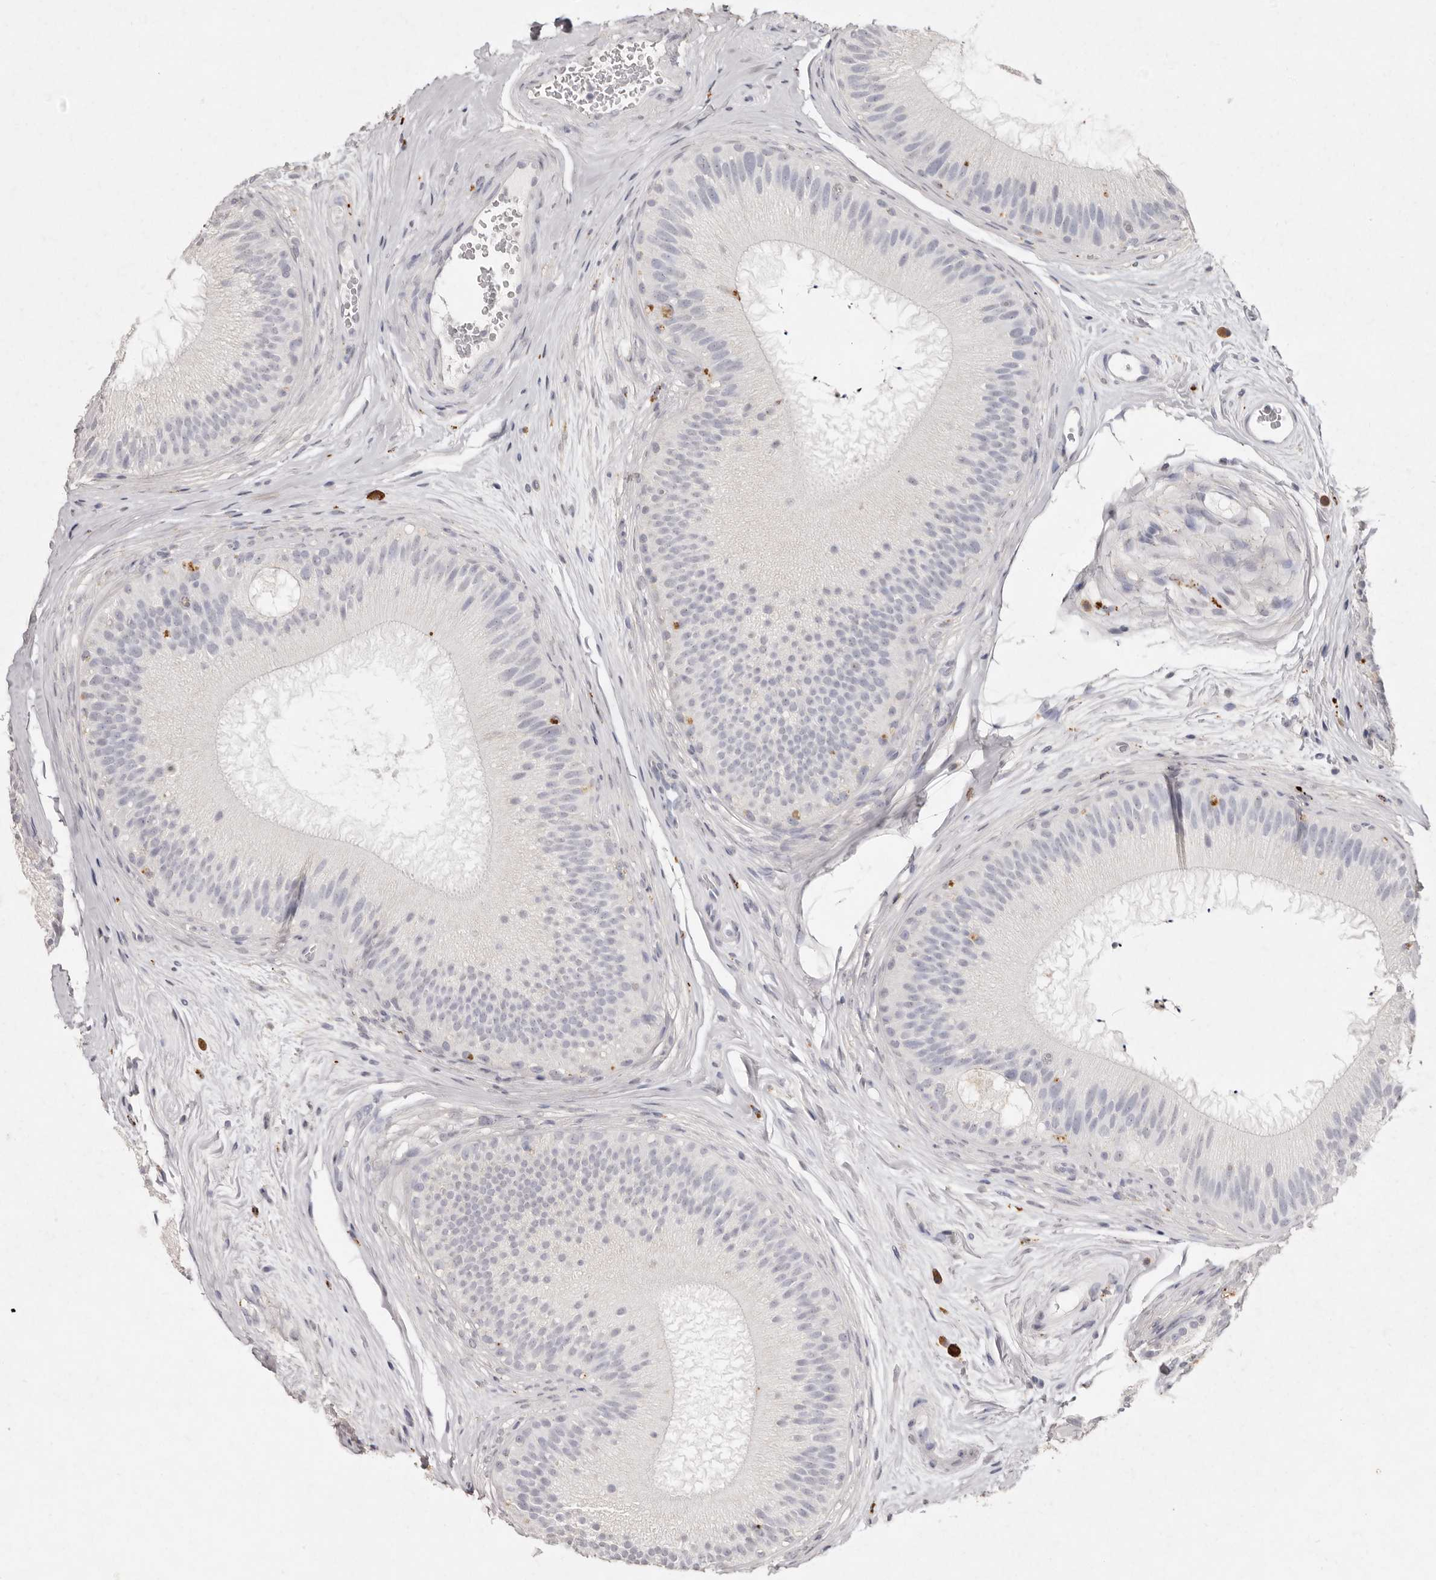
{"staining": {"intensity": "weak", "quantity": "25%-75%", "location": "cytoplasmic/membranous"}, "tissue": "epididymis", "cell_type": "Glandular cells", "image_type": "normal", "snomed": [{"axis": "morphology", "description": "Normal tissue, NOS"}, {"axis": "topography", "description": "Epididymis"}], "caption": "Protein staining demonstrates weak cytoplasmic/membranous staining in approximately 25%-75% of glandular cells in unremarkable epididymis.", "gene": "FAM185A", "patient": {"sex": "male", "age": 45}}